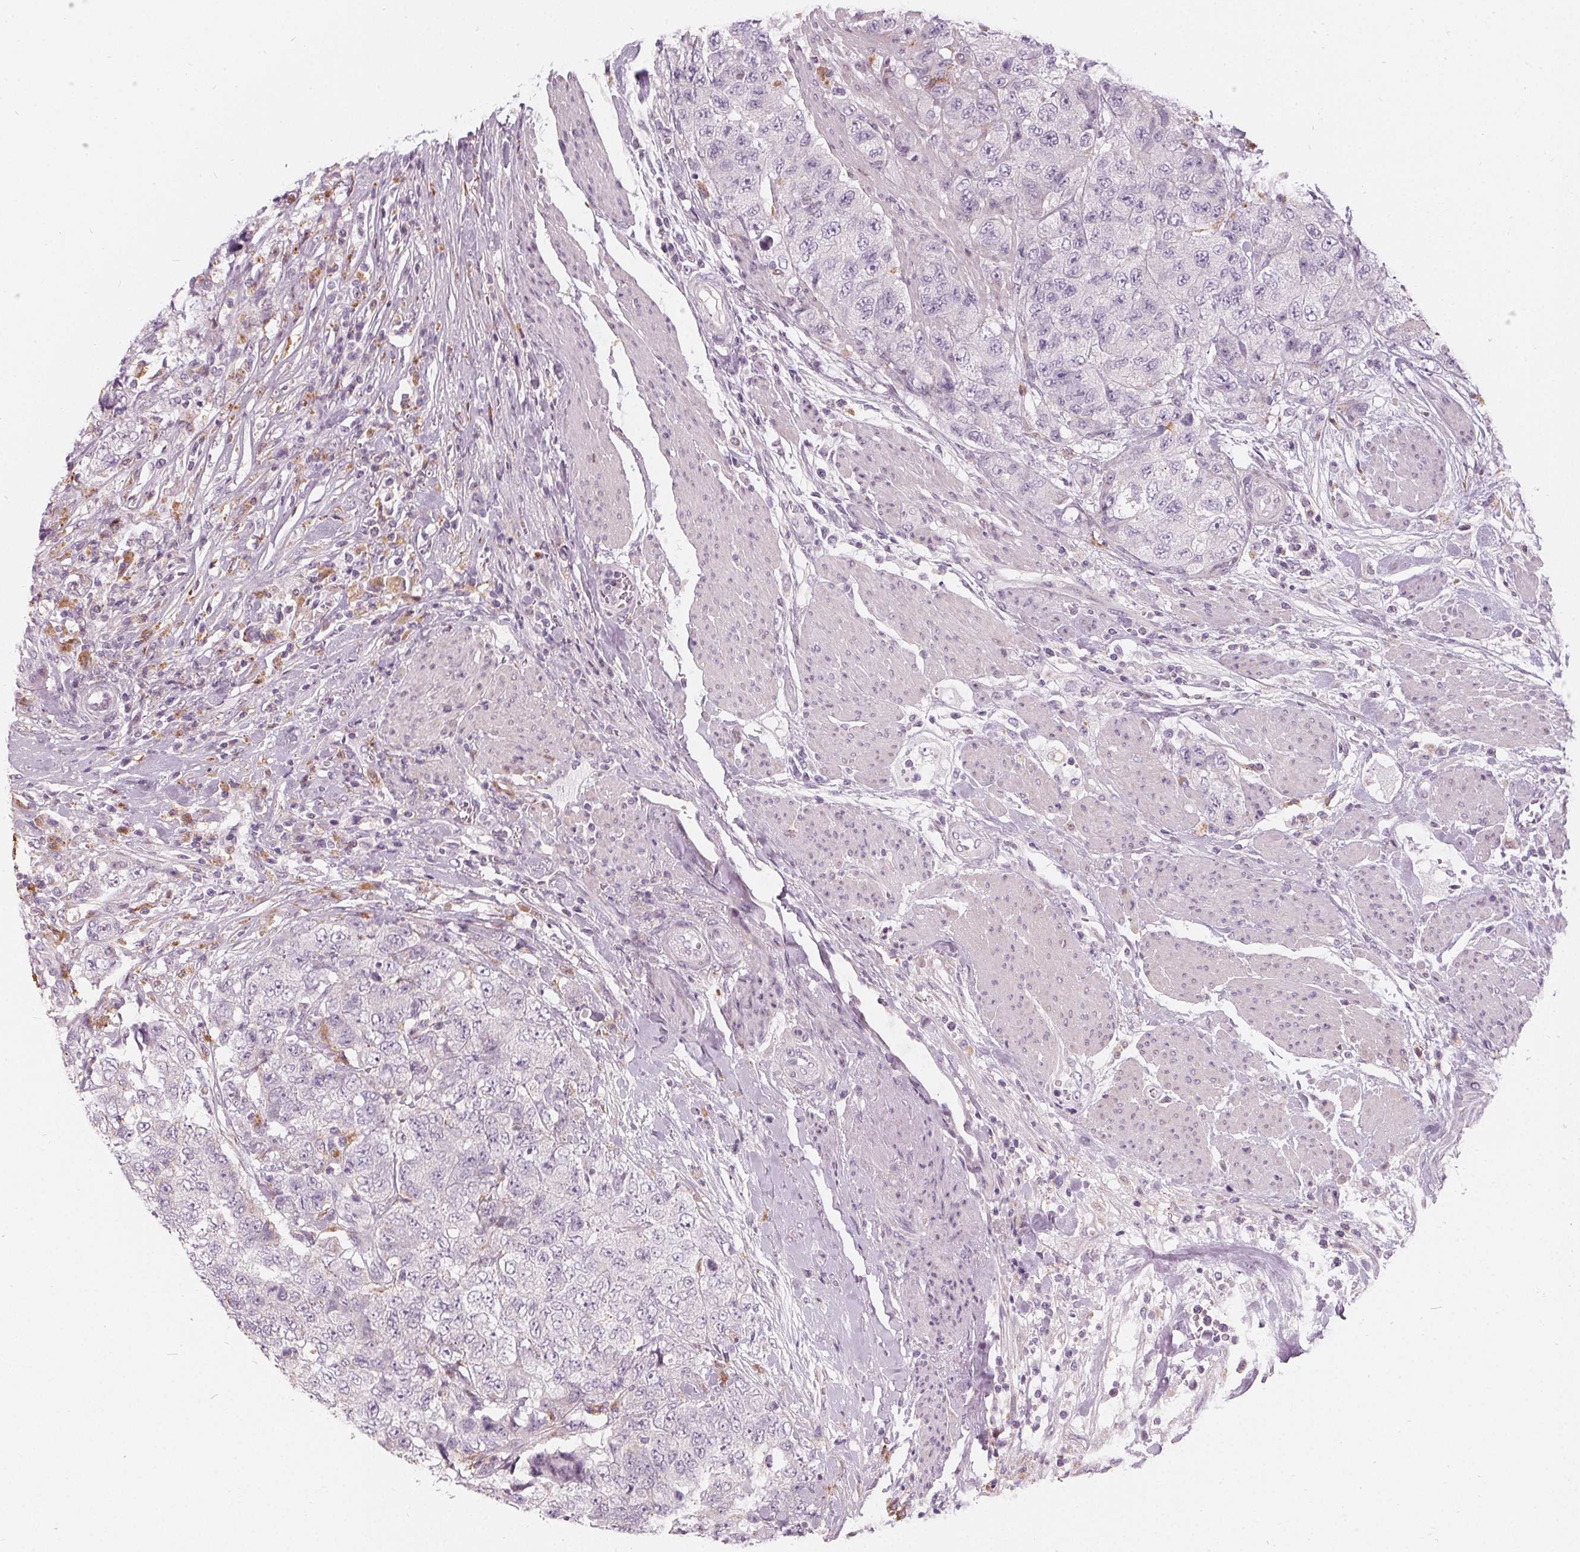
{"staining": {"intensity": "negative", "quantity": "none", "location": "none"}, "tissue": "urothelial cancer", "cell_type": "Tumor cells", "image_type": "cancer", "snomed": [{"axis": "morphology", "description": "Urothelial carcinoma, High grade"}, {"axis": "topography", "description": "Urinary bladder"}], "caption": "Immunohistochemistry (IHC) of urothelial carcinoma (high-grade) displays no expression in tumor cells. The staining was performed using DAB (3,3'-diaminobenzidine) to visualize the protein expression in brown, while the nuclei were stained in blue with hematoxylin (Magnification: 20x).", "gene": "HOPX", "patient": {"sex": "female", "age": 78}}